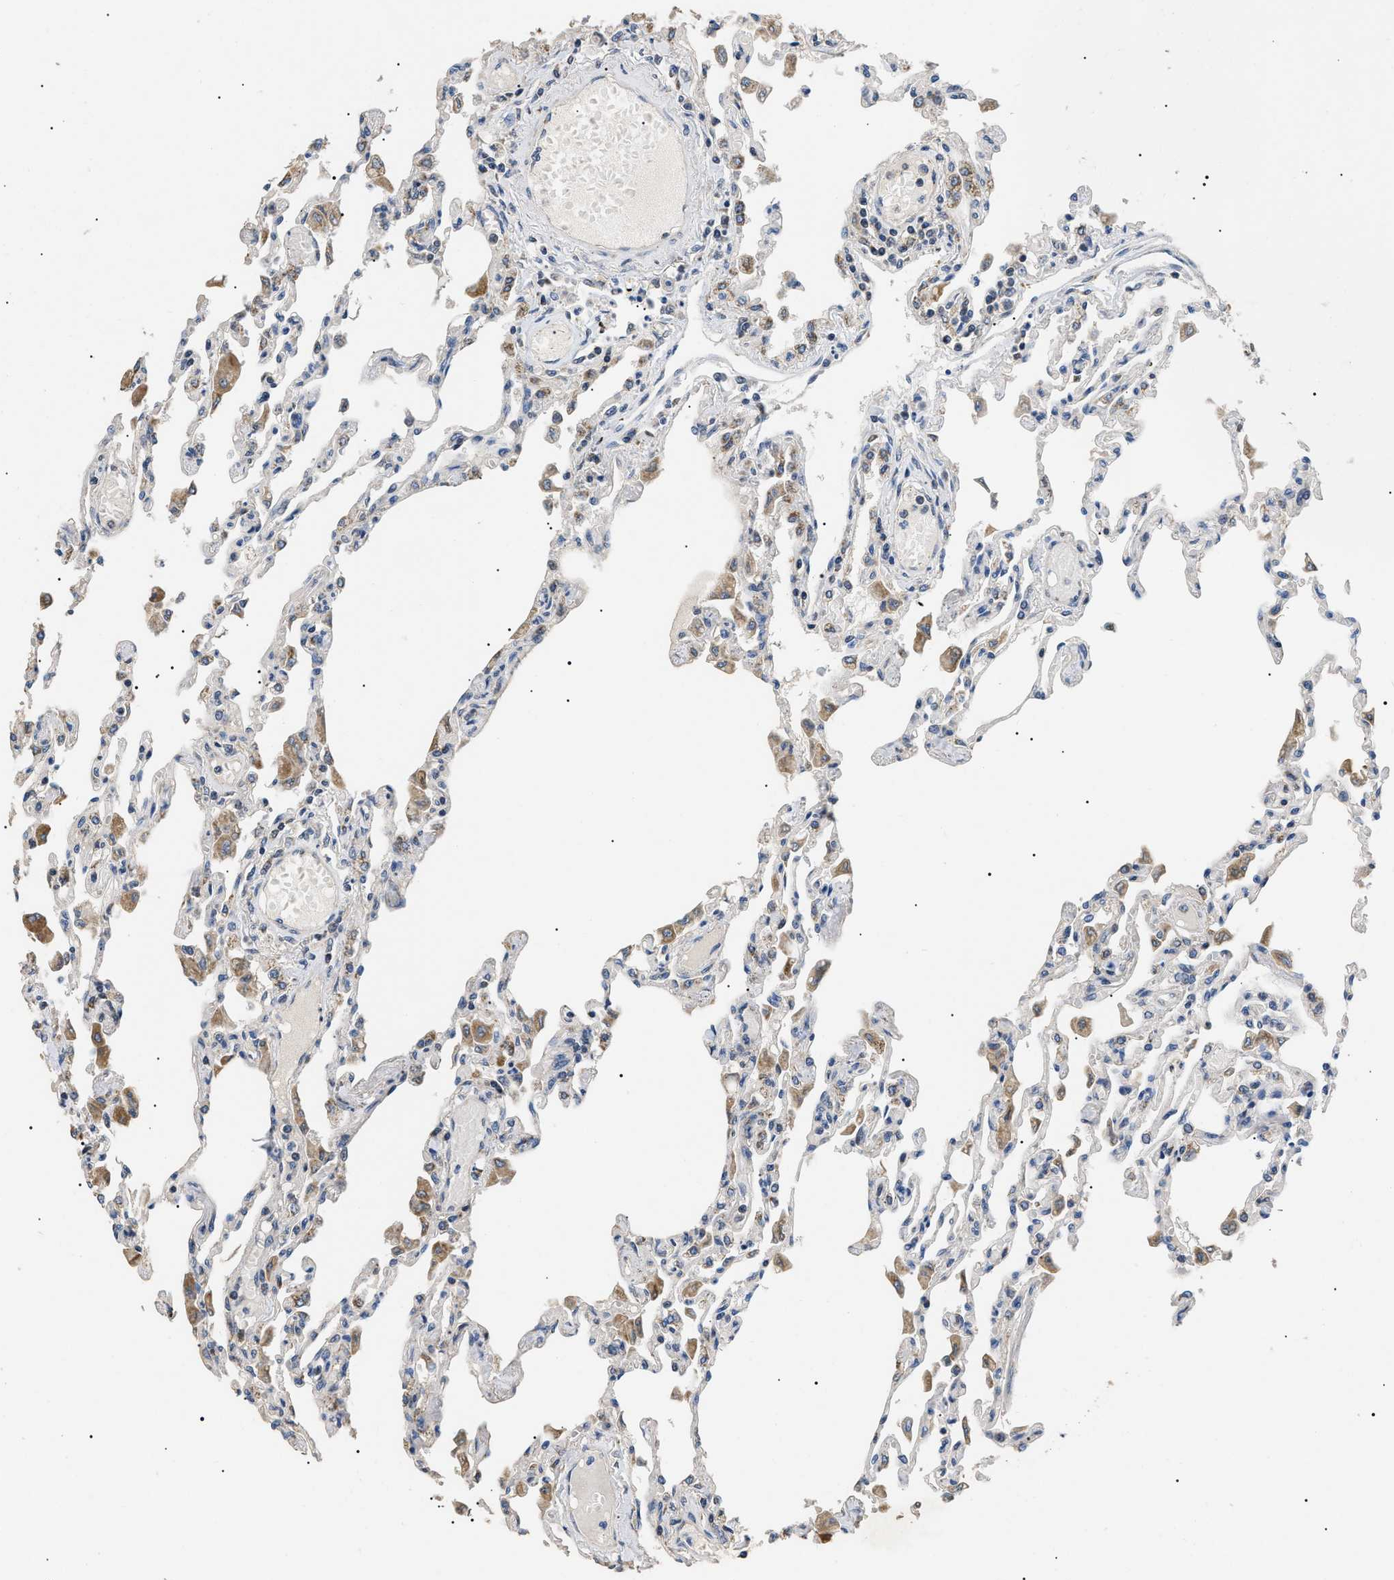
{"staining": {"intensity": "negative", "quantity": "none", "location": "none"}, "tissue": "lung", "cell_type": "Alveolar cells", "image_type": "normal", "snomed": [{"axis": "morphology", "description": "Normal tissue, NOS"}, {"axis": "topography", "description": "Bronchus"}, {"axis": "topography", "description": "Lung"}], "caption": "Immunohistochemical staining of unremarkable human lung exhibits no significant staining in alveolar cells. (DAB (3,3'-diaminobenzidine) IHC with hematoxylin counter stain).", "gene": "TOMM6", "patient": {"sex": "female", "age": 49}}